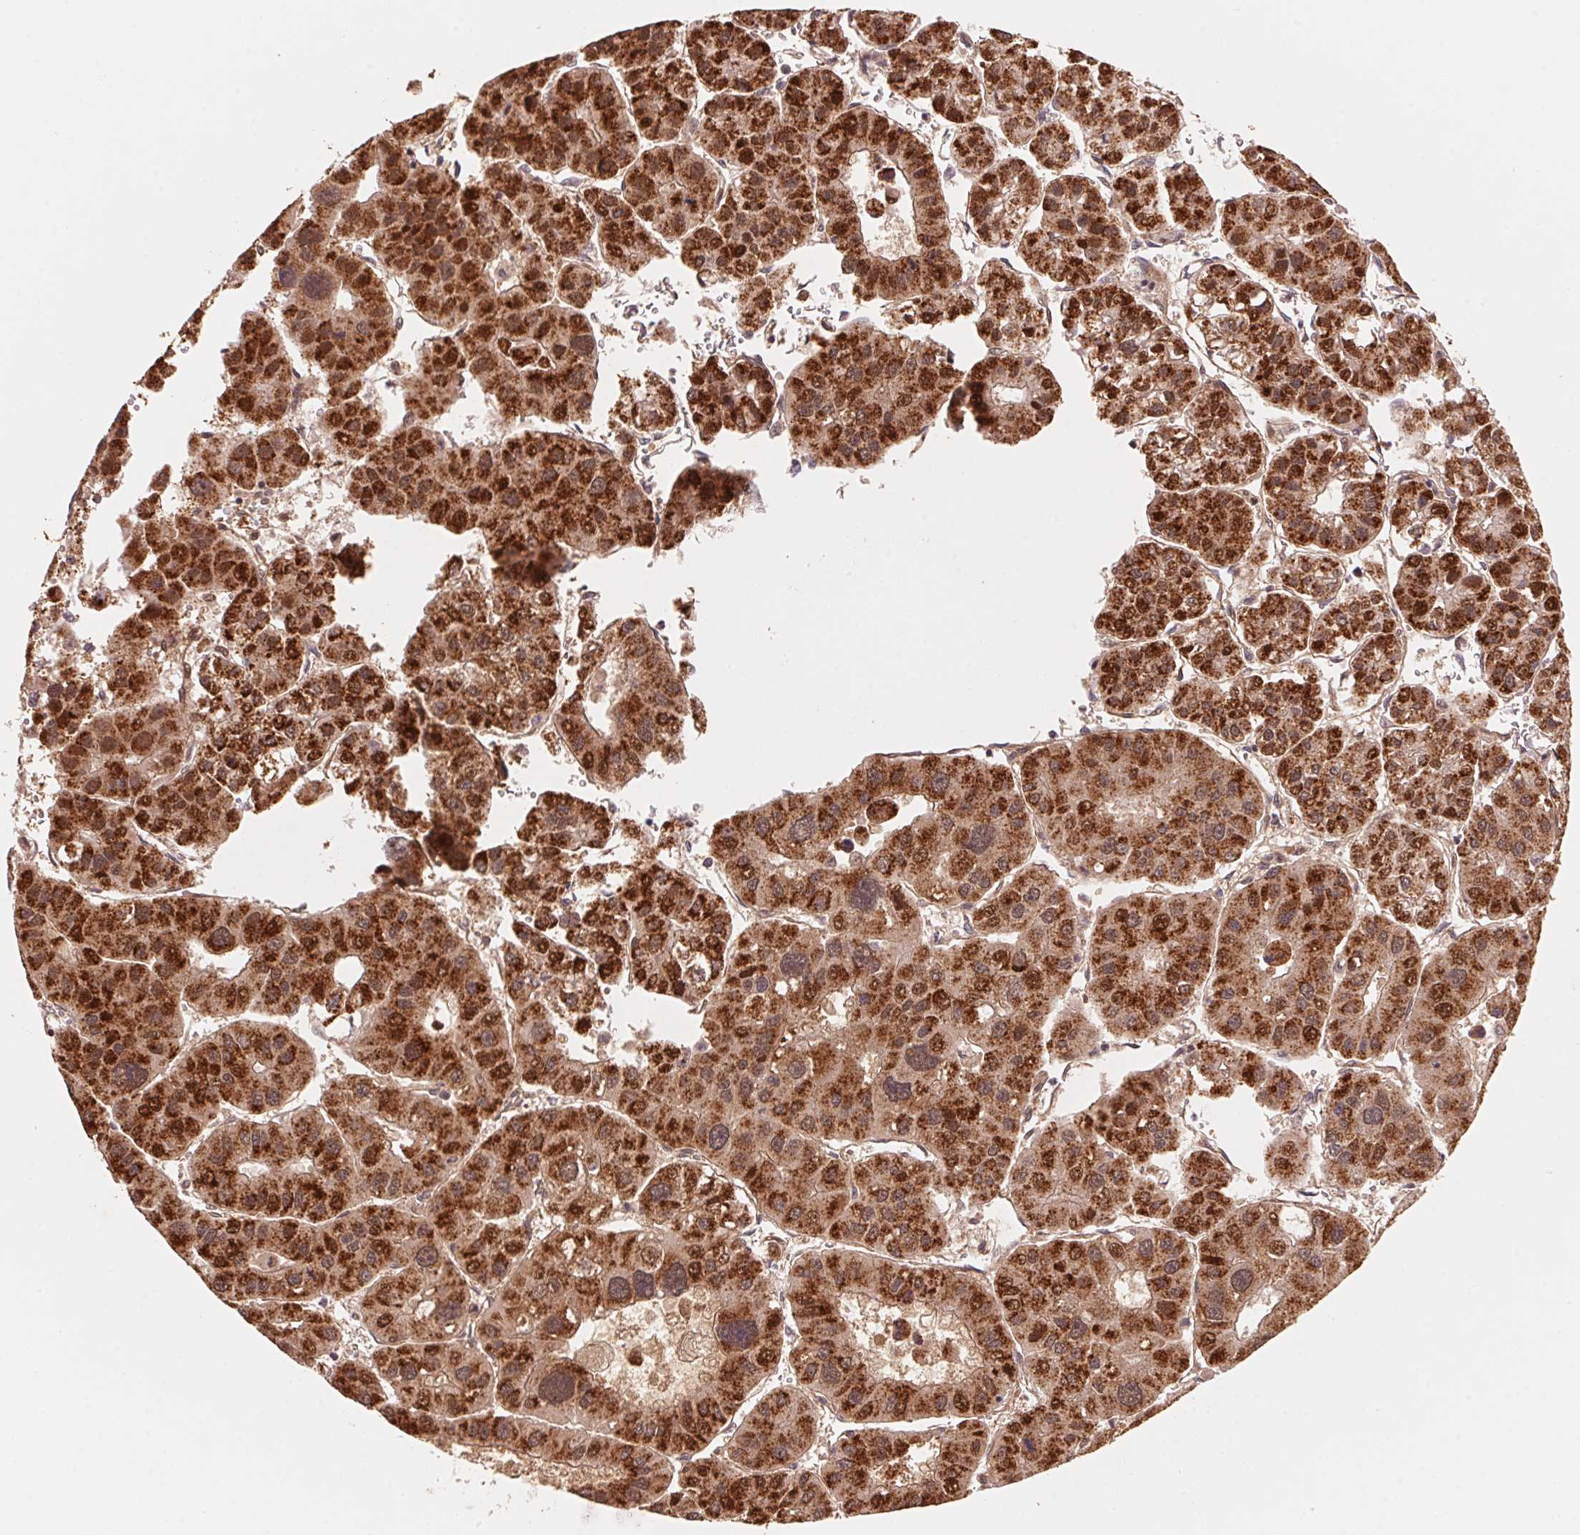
{"staining": {"intensity": "strong", "quantity": ">75%", "location": "cytoplasmic/membranous"}, "tissue": "liver cancer", "cell_type": "Tumor cells", "image_type": "cancer", "snomed": [{"axis": "morphology", "description": "Carcinoma, Hepatocellular, NOS"}, {"axis": "topography", "description": "Liver"}], "caption": "Human liver hepatocellular carcinoma stained with a brown dye displays strong cytoplasmic/membranous positive positivity in about >75% of tumor cells.", "gene": "TNIP2", "patient": {"sex": "male", "age": 73}}